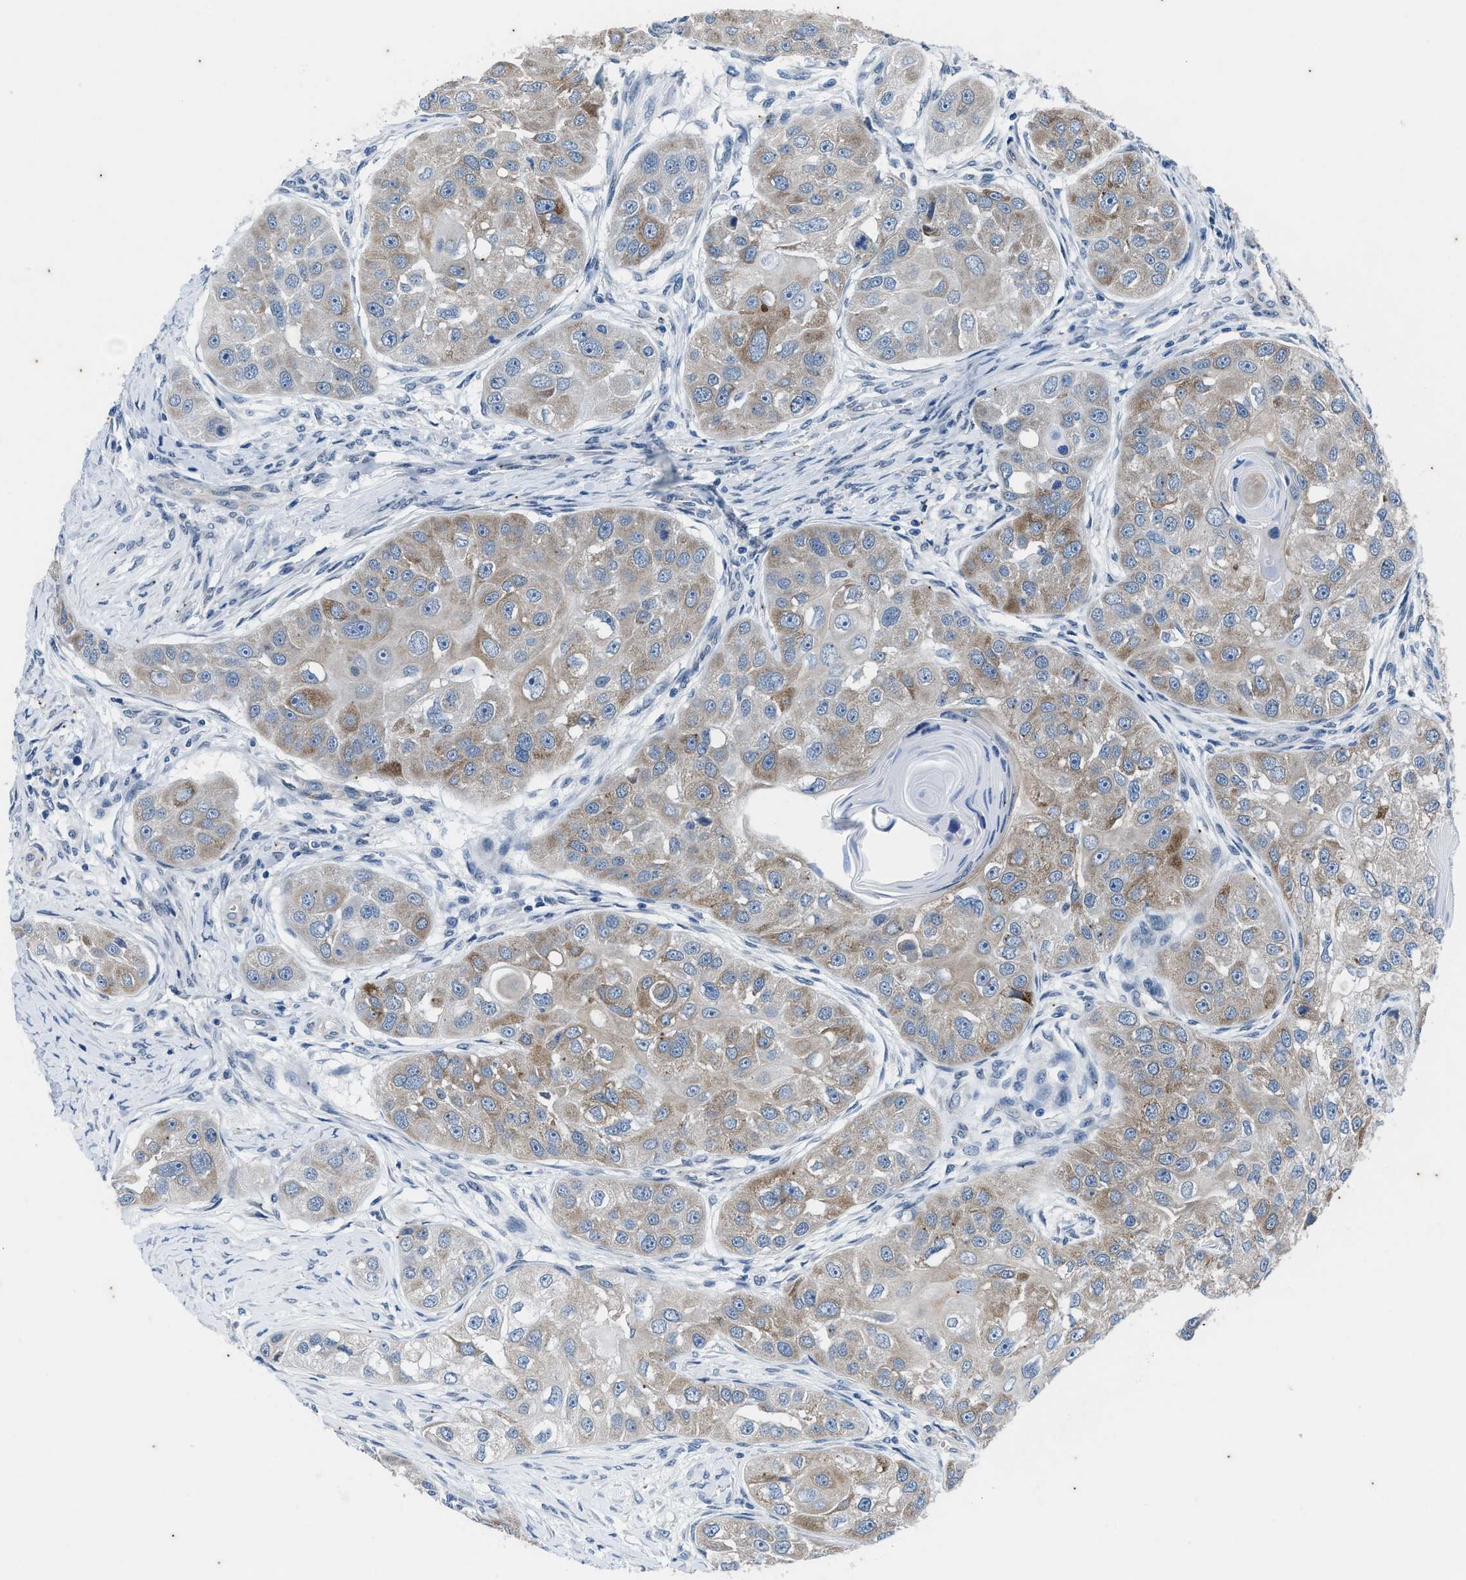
{"staining": {"intensity": "weak", "quantity": ">75%", "location": "cytoplasmic/membranous"}, "tissue": "head and neck cancer", "cell_type": "Tumor cells", "image_type": "cancer", "snomed": [{"axis": "morphology", "description": "Normal tissue, NOS"}, {"axis": "morphology", "description": "Squamous cell carcinoma, NOS"}, {"axis": "topography", "description": "Skeletal muscle"}, {"axis": "topography", "description": "Head-Neck"}], "caption": "Head and neck cancer was stained to show a protein in brown. There is low levels of weak cytoplasmic/membranous expression in approximately >75% of tumor cells.", "gene": "KIF24", "patient": {"sex": "male", "age": 51}}